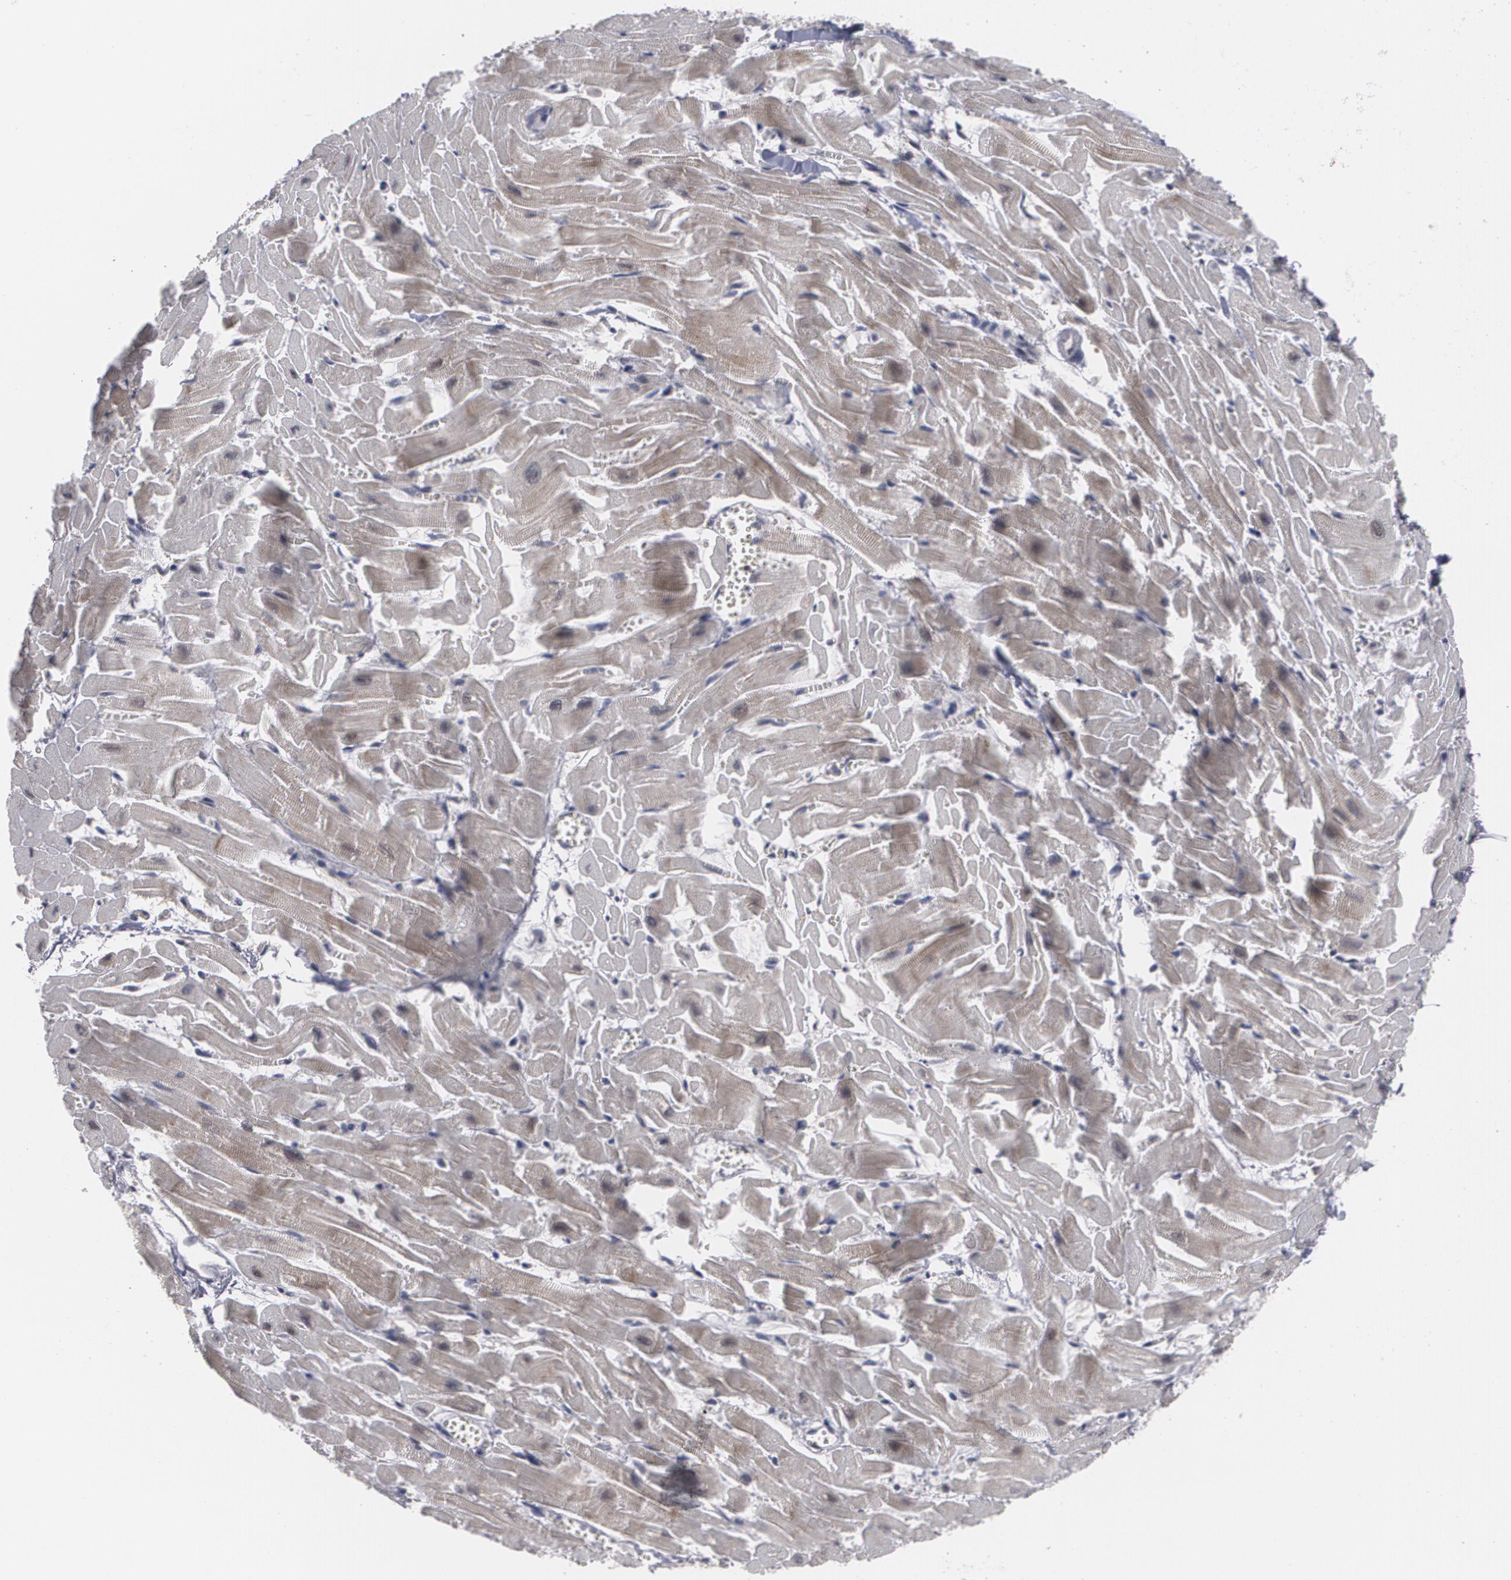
{"staining": {"intensity": "moderate", "quantity": "25%-75%", "location": "nuclear"}, "tissue": "heart muscle", "cell_type": "Cardiomyocytes", "image_type": "normal", "snomed": [{"axis": "morphology", "description": "Normal tissue, NOS"}, {"axis": "topography", "description": "Heart"}], "caption": "This micrograph displays unremarkable heart muscle stained with immunohistochemistry (IHC) to label a protein in brown. The nuclear of cardiomyocytes show moderate positivity for the protein. Nuclei are counter-stained blue.", "gene": "INTS6L", "patient": {"sex": "male", "age": 45}}